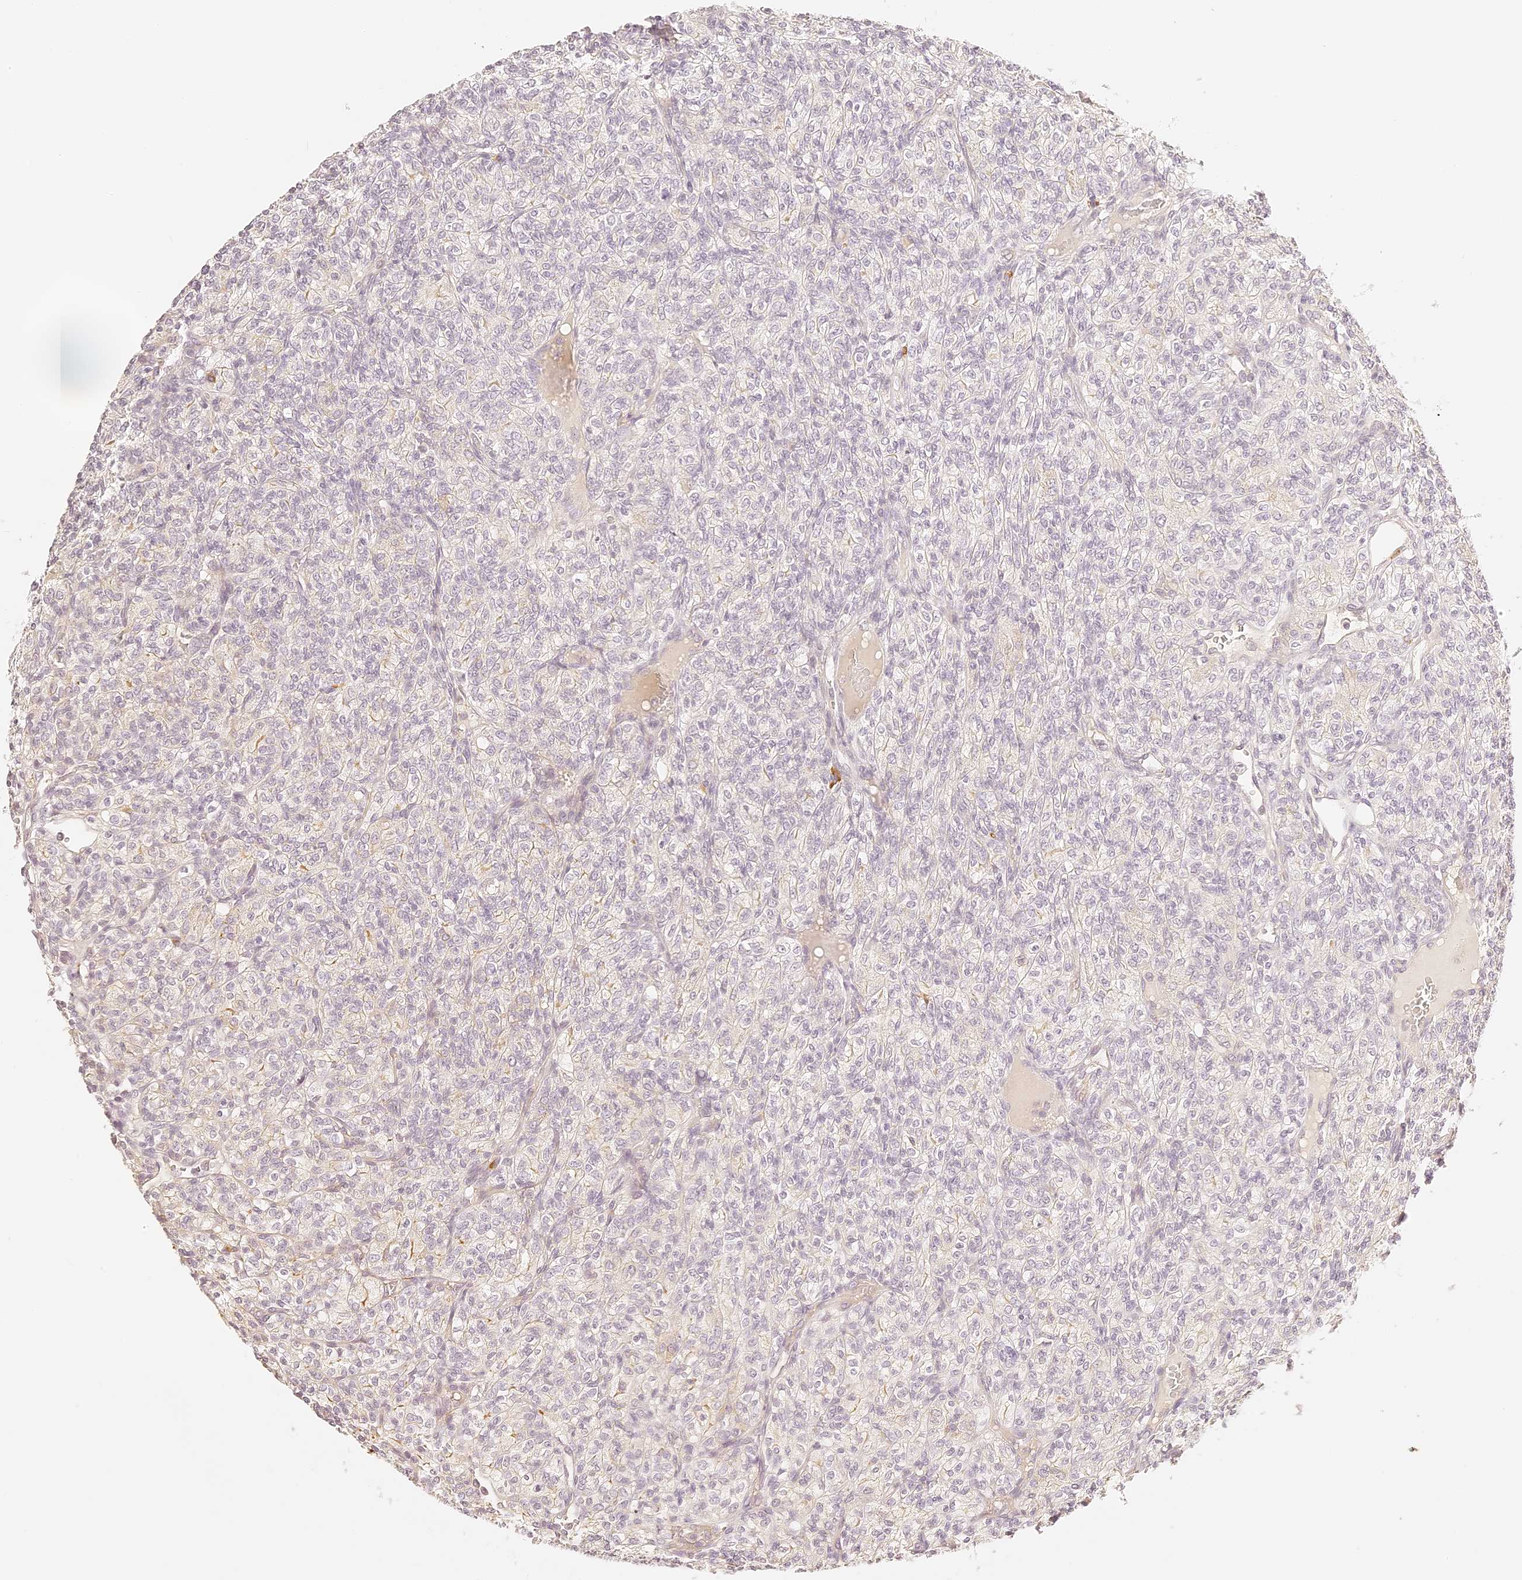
{"staining": {"intensity": "negative", "quantity": "none", "location": "none"}, "tissue": "renal cancer", "cell_type": "Tumor cells", "image_type": "cancer", "snomed": [{"axis": "morphology", "description": "Adenocarcinoma, NOS"}, {"axis": "topography", "description": "Kidney"}], "caption": "IHC of human renal adenocarcinoma demonstrates no staining in tumor cells. (Brightfield microscopy of DAB immunohistochemistry at high magnification).", "gene": "TRIM45", "patient": {"sex": "male", "age": 77}}